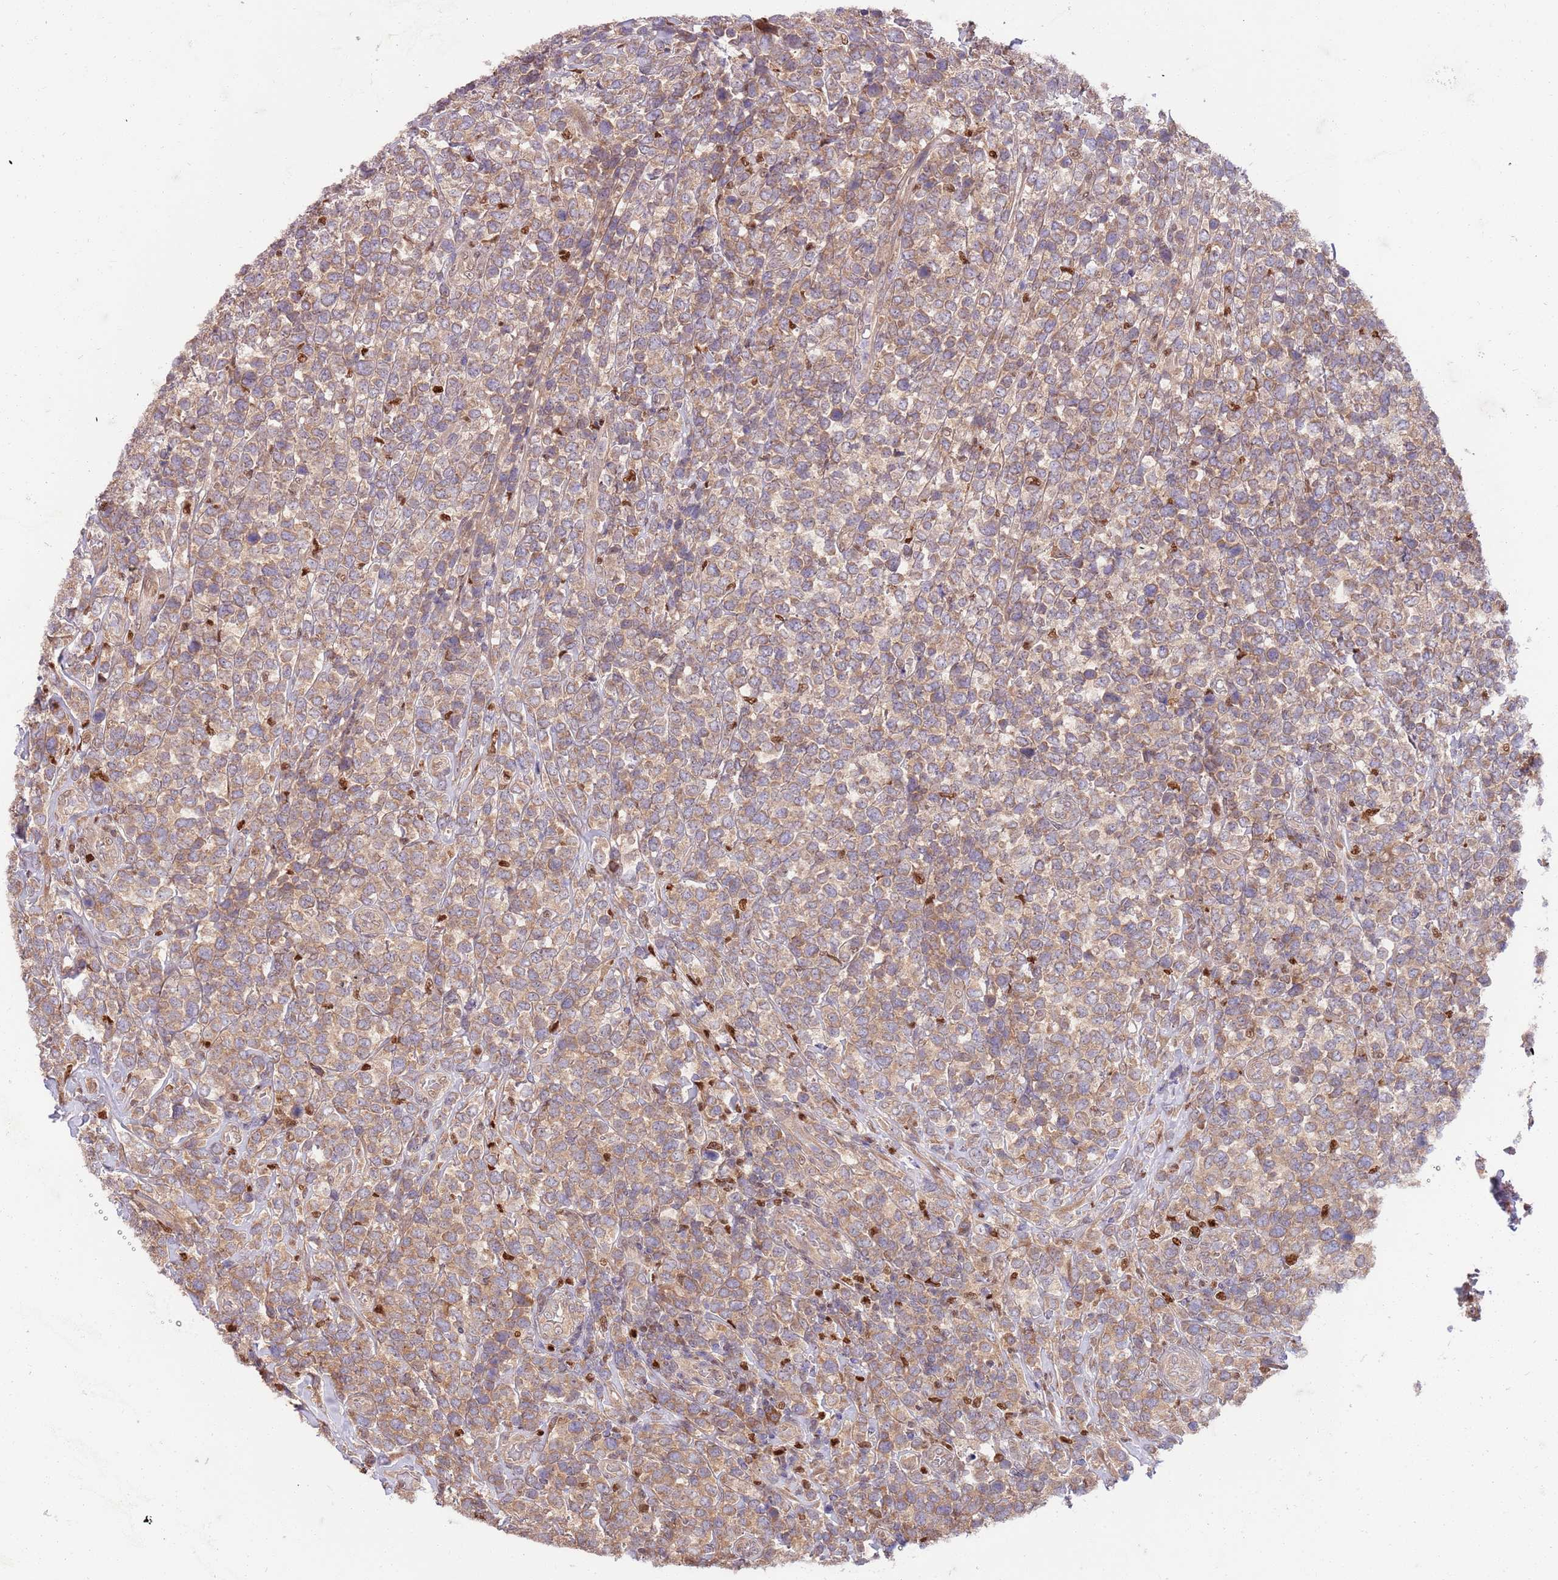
{"staining": {"intensity": "weak", "quantity": ">75%", "location": "cytoplasmic/membranous"}, "tissue": "lymphoma", "cell_type": "Tumor cells", "image_type": "cancer", "snomed": [{"axis": "morphology", "description": "Malignant lymphoma, non-Hodgkin's type, High grade"}, {"axis": "topography", "description": "Soft tissue"}], "caption": "IHC photomicrograph of neoplastic tissue: lymphoma stained using IHC displays low levels of weak protein expression localized specifically in the cytoplasmic/membranous of tumor cells, appearing as a cytoplasmic/membranous brown color.", "gene": "OSBP", "patient": {"sex": "female", "age": 56}}